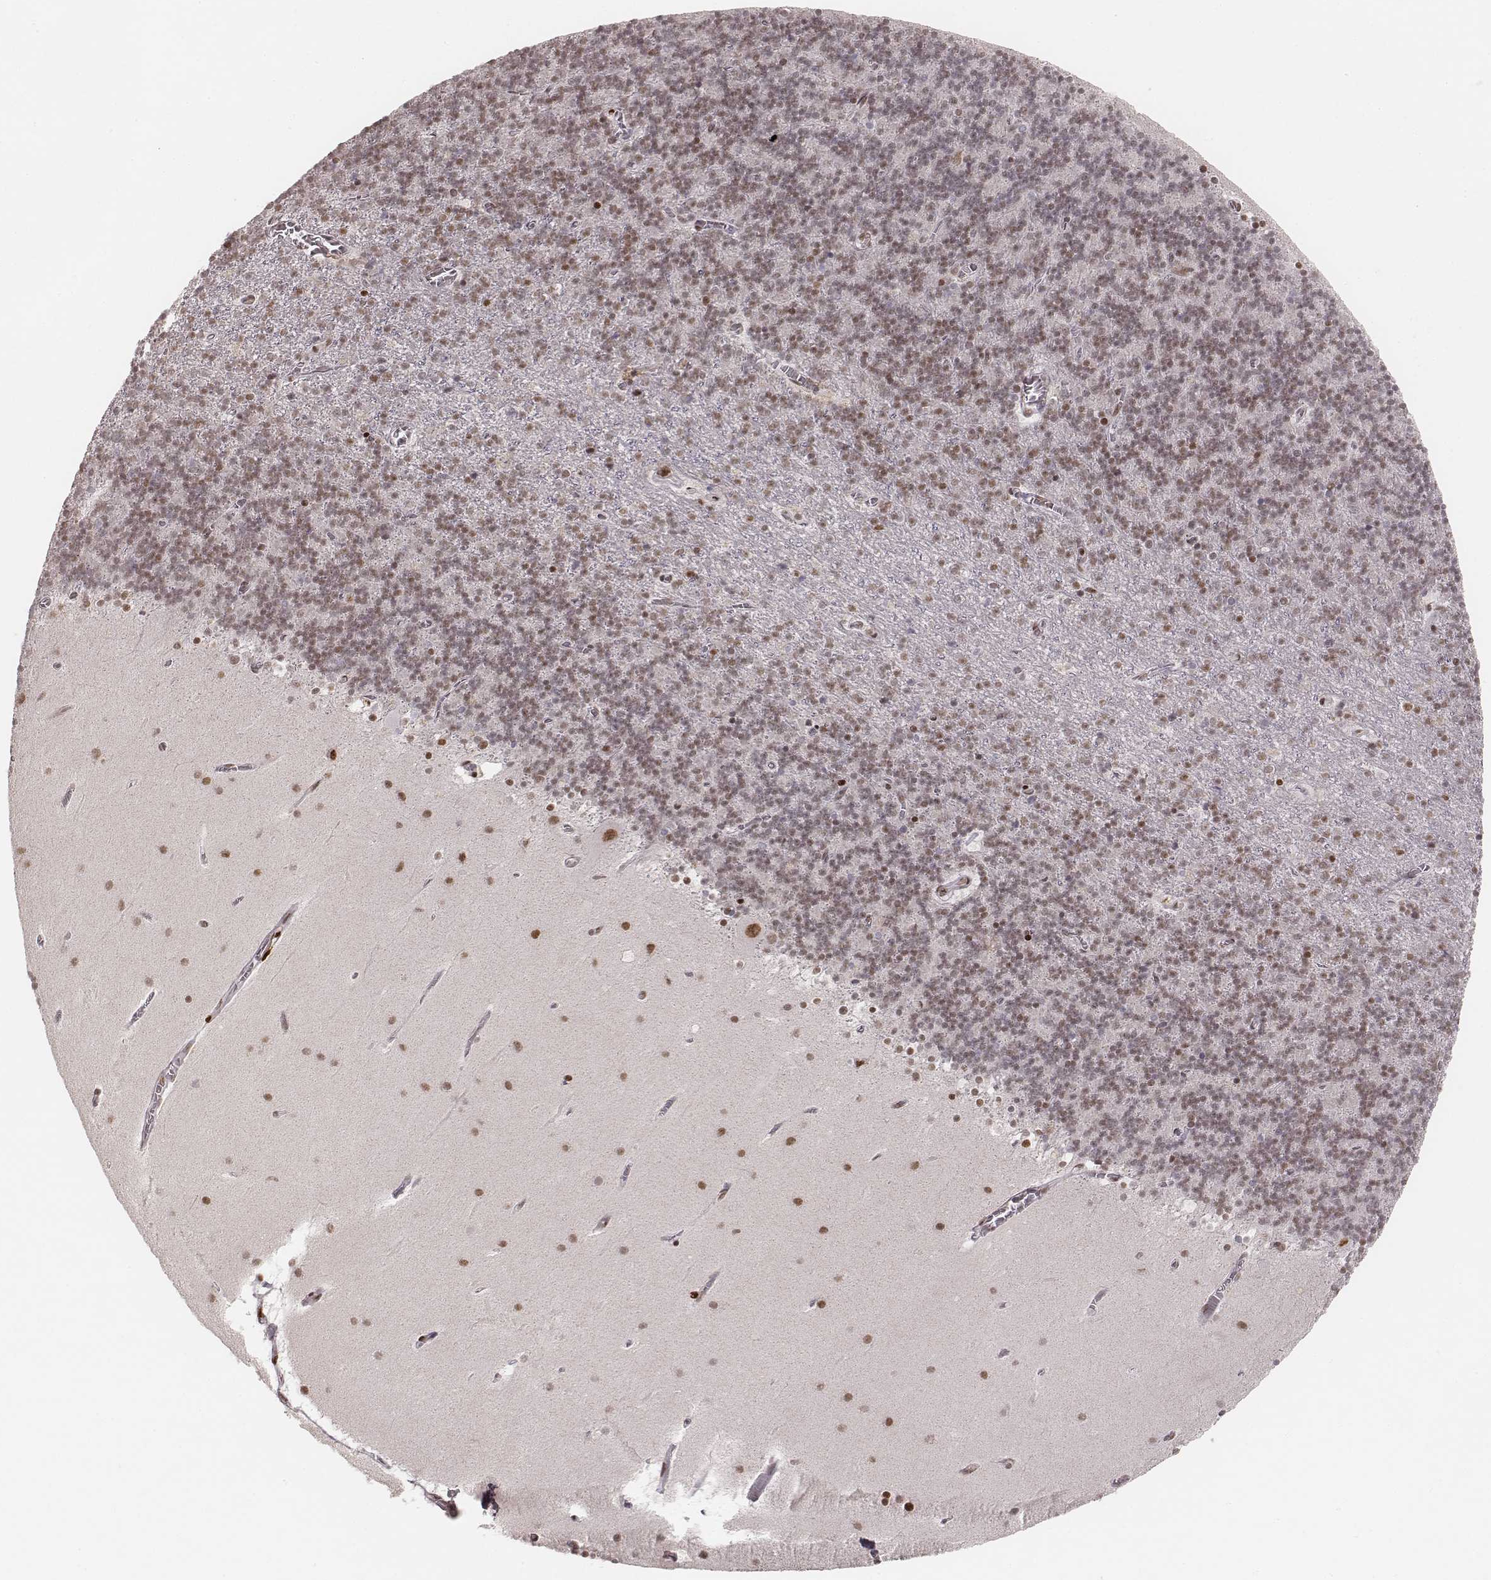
{"staining": {"intensity": "moderate", "quantity": ">75%", "location": "nuclear"}, "tissue": "cerebellum", "cell_type": "Cells in granular layer", "image_type": "normal", "snomed": [{"axis": "morphology", "description": "Normal tissue, NOS"}, {"axis": "topography", "description": "Cerebellum"}], "caption": "This is an image of IHC staining of unremarkable cerebellum, which shows moderate staining in the nuclear of cells in granular layer.", "gene": "HNRNPC", "patient": {"sex": "male", "age": 70}}